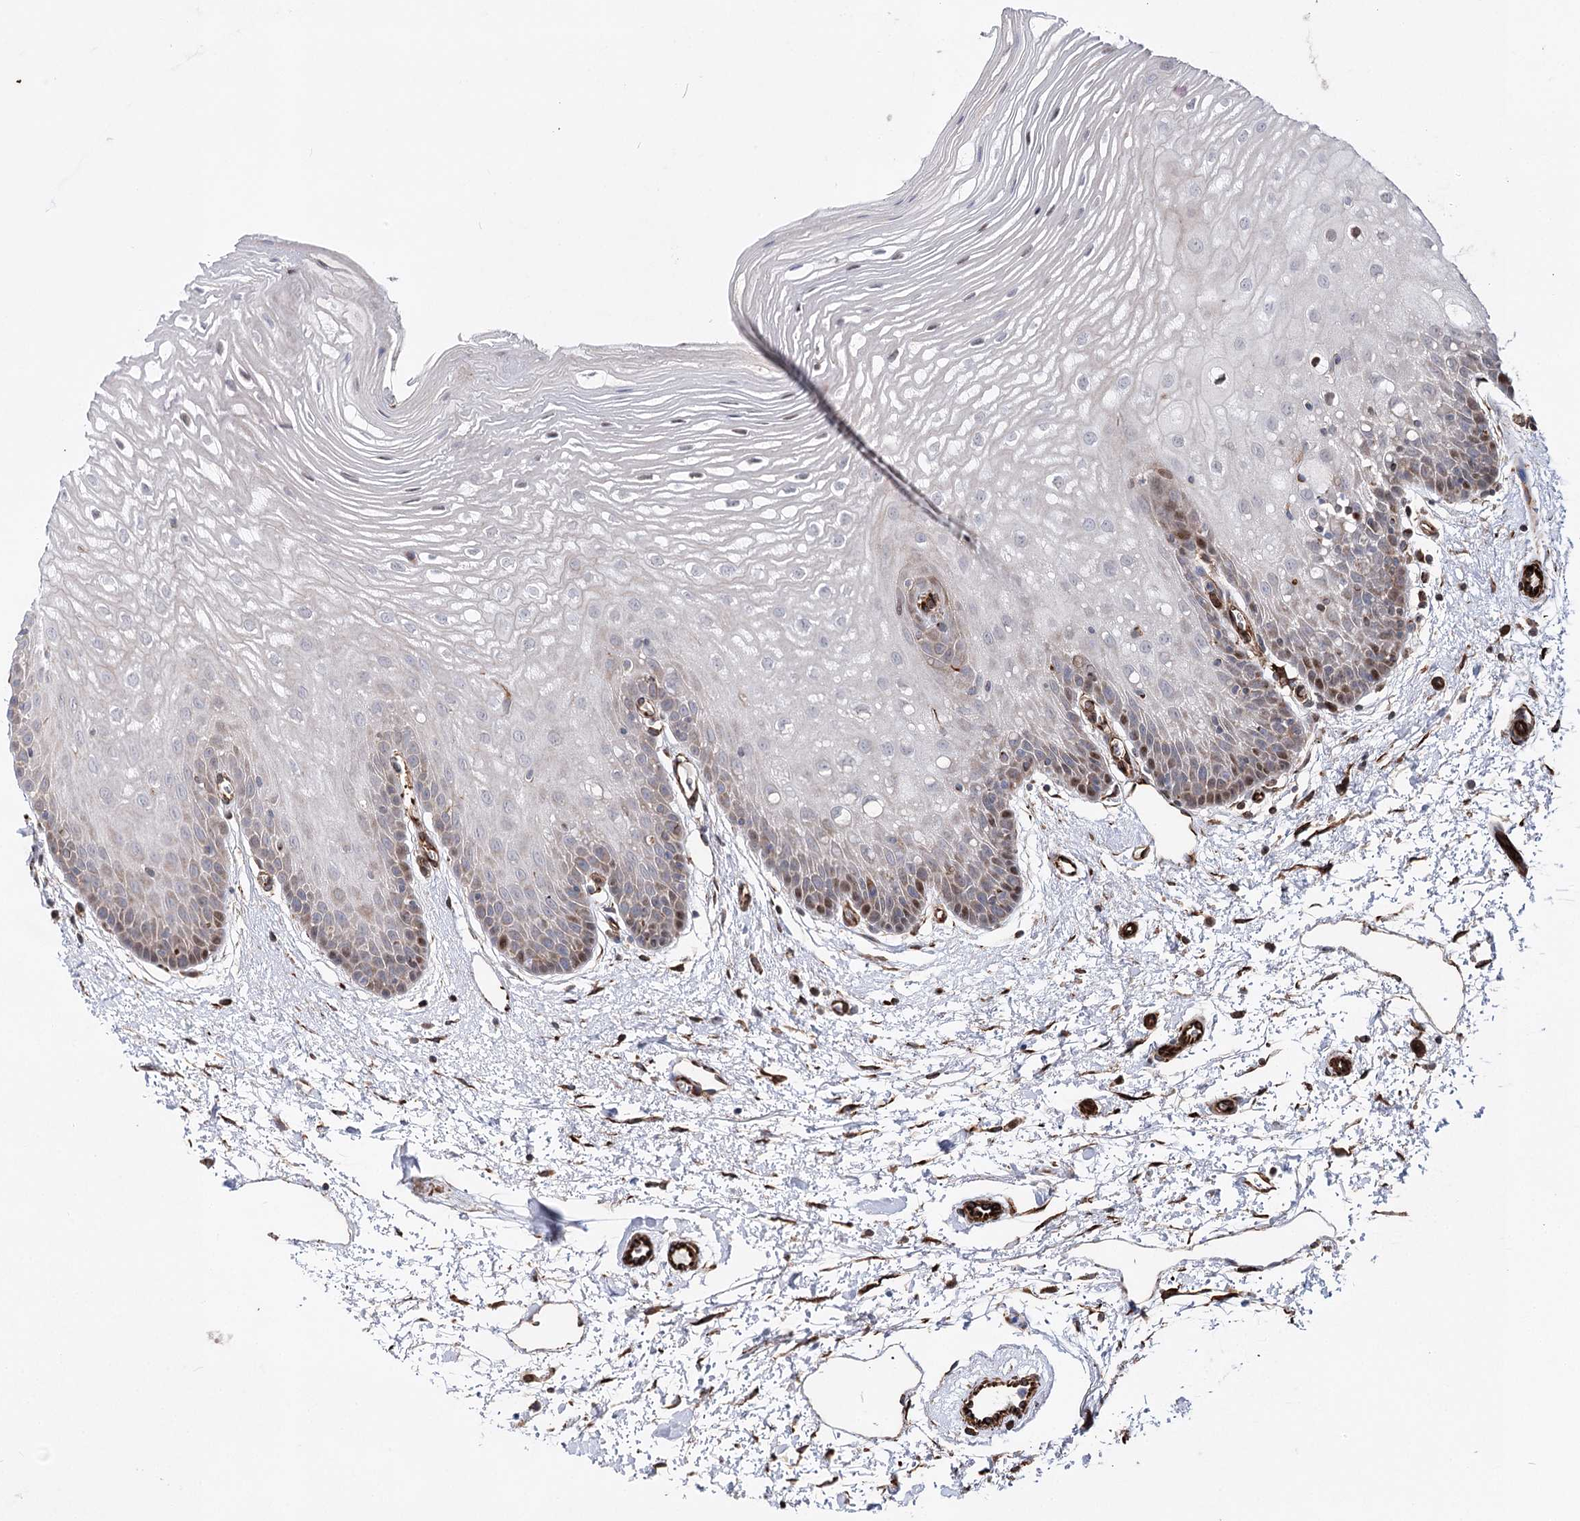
{"staining": {"intensity": "moderate", "quantity": "<25%", "location": "nuclear"}, "tissue": "oral mucosa", "cell_type": "Squamous epithelial cells", "image_type": "normal", "snomed": [{"axis": "morphology", "description": "Normal tissue, NOS"}, {"axis": "topography", "description": "Oral tissue"}, {"axis": "topography", "description": "Tounge, NOS"}], "caption": "A low amount of moderate nuclear staining is seen in approximately <25% of squamous epithelial cells in benign oral mucosa. The staining was performed using DAB (3,3'-diaminobenzidine), with brown indicating positive protein expression. Nuclei are stained blue with hematoxylin.", "gene": "ARHGAP20", "patient": {"sex": "female", "age": 73}}